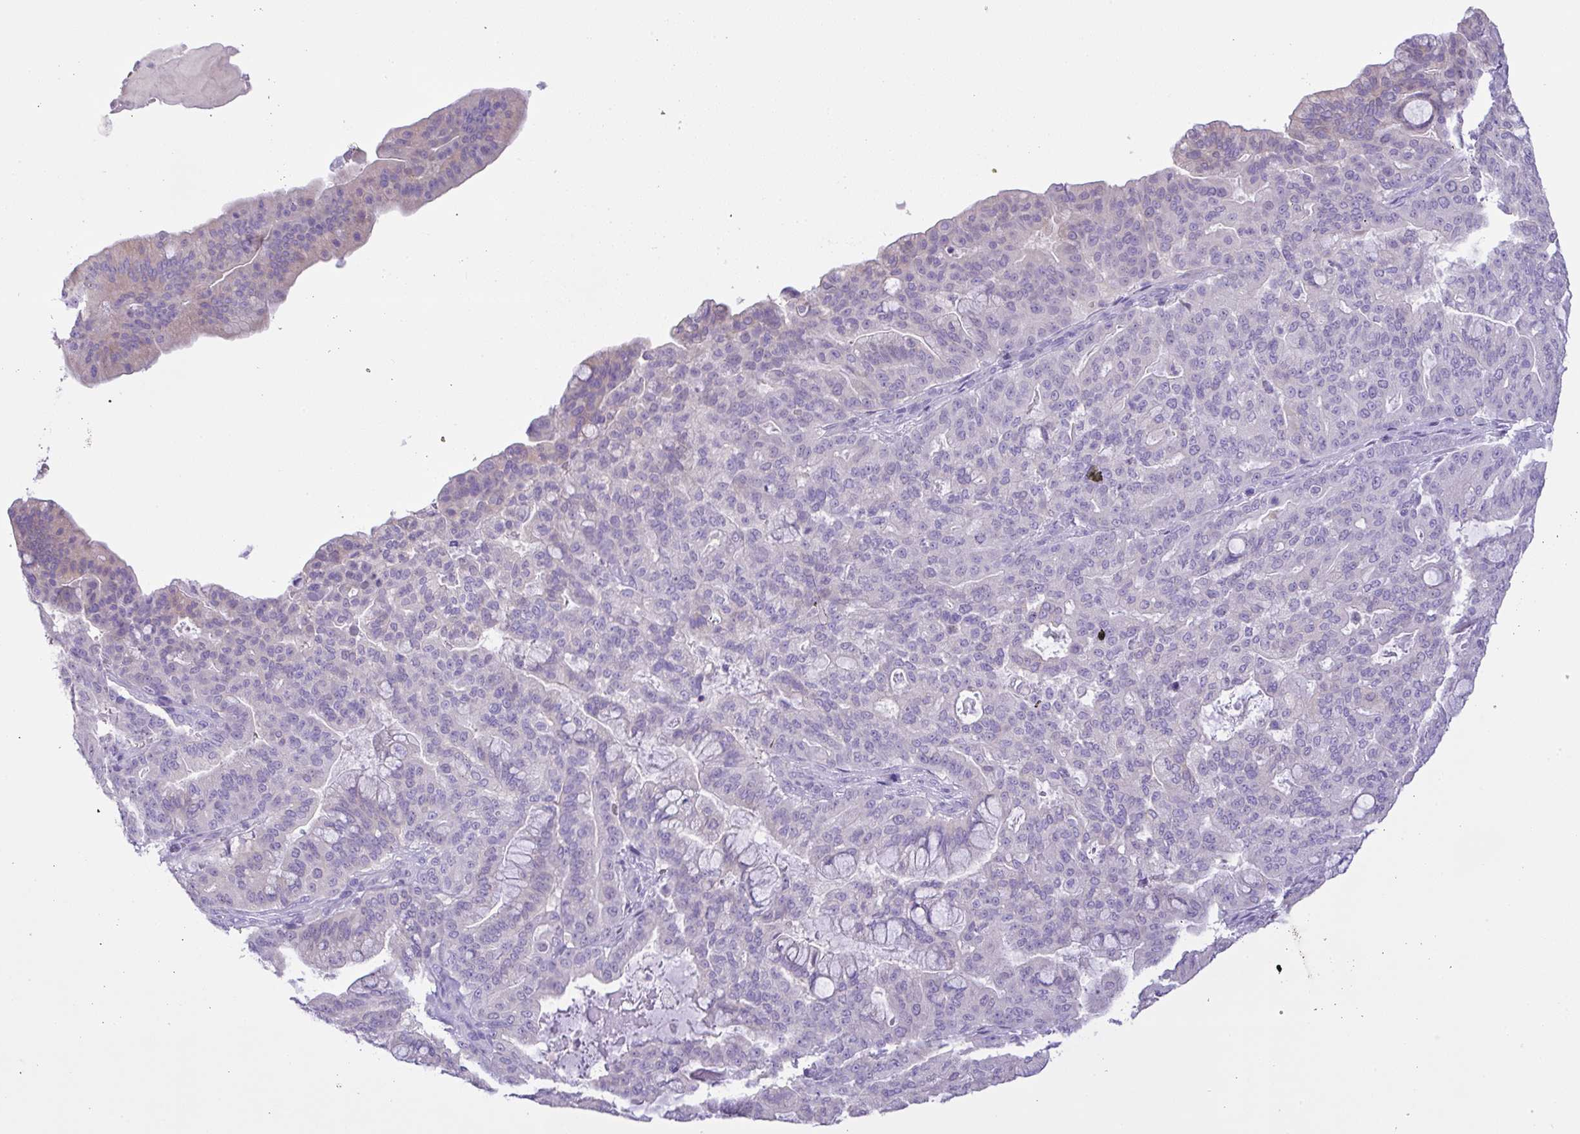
{"staining": {"intensity": "negative", "quantity": "none", "location": "none"}, "tissue": "pancreatic cancer", "cell_type": "Tumor cells", "image_type": "cancer", "snomed": [{"axis": "morphology", "description": "Adenocarcinoma, NOS"}, {"axis": "topography", "description": "Pancreas"}], "caption": "This is an immunohistochemistry micrograph of pancreatic cancer. There is no positivity in tumor cells.", "gene": "CST11", "patient": {"sex": "male", "age": 63}}